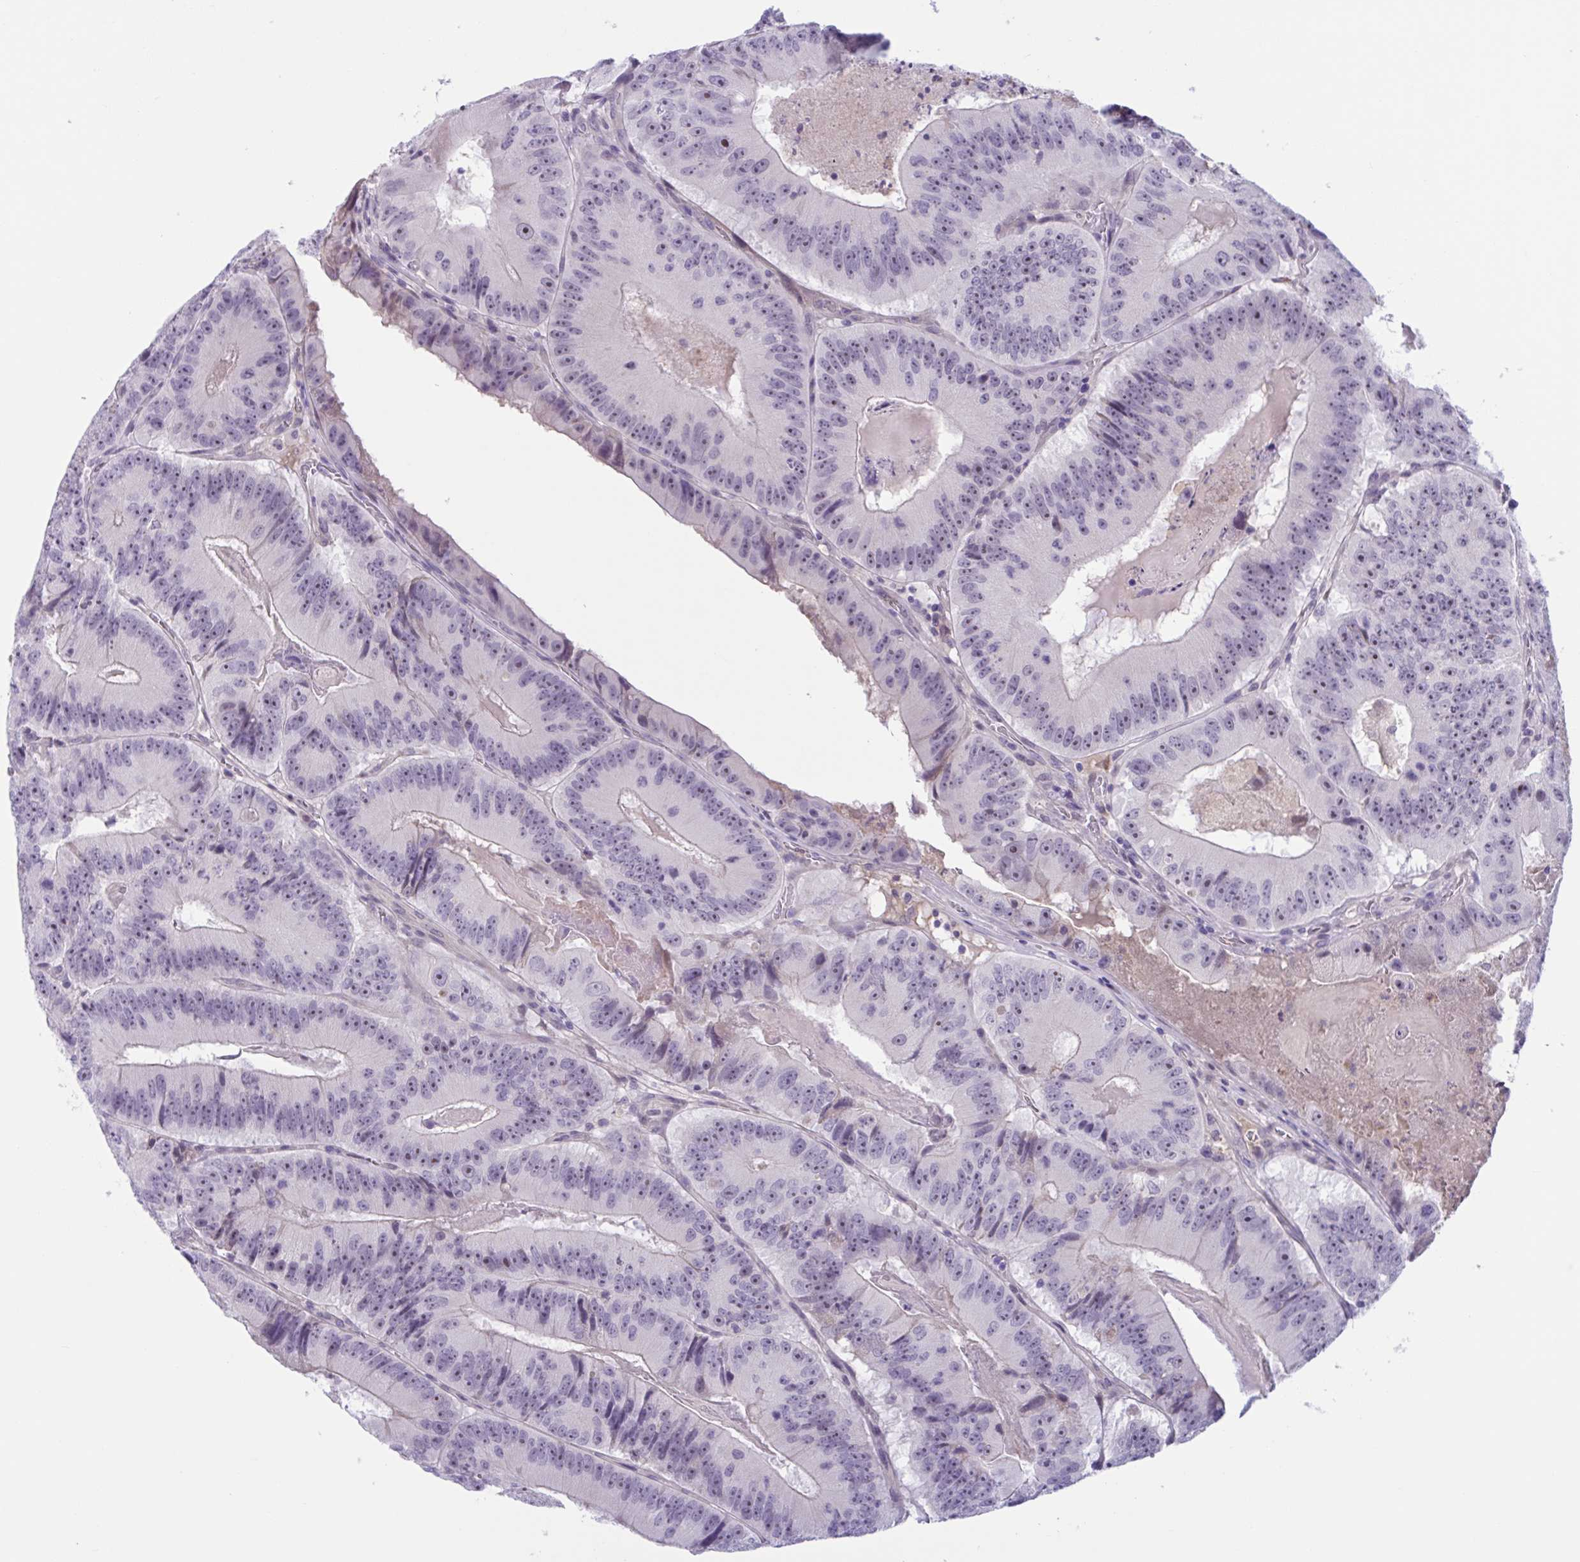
{"staining": {"intensity": "negative", "quantity": "none", "location": "none"}, "tissue": "colorectal cancer", "cell_type": "Tumor cells", "image_type": "cancer", "snomed": [{"axis": "morphology", "description": "Adenocarcinoma, NOS"}, {"axis": "topography", "description": "Colon"}], "caption": "Immunohistochemistry photomicrograph of neoplastic tissue: colorectal cancer (adenocarcinoma) stained with DAB displays no significant protein expression in tumor cells.", "gene": "WNT9B", "patient": {"sex": "female", "age": 86}}